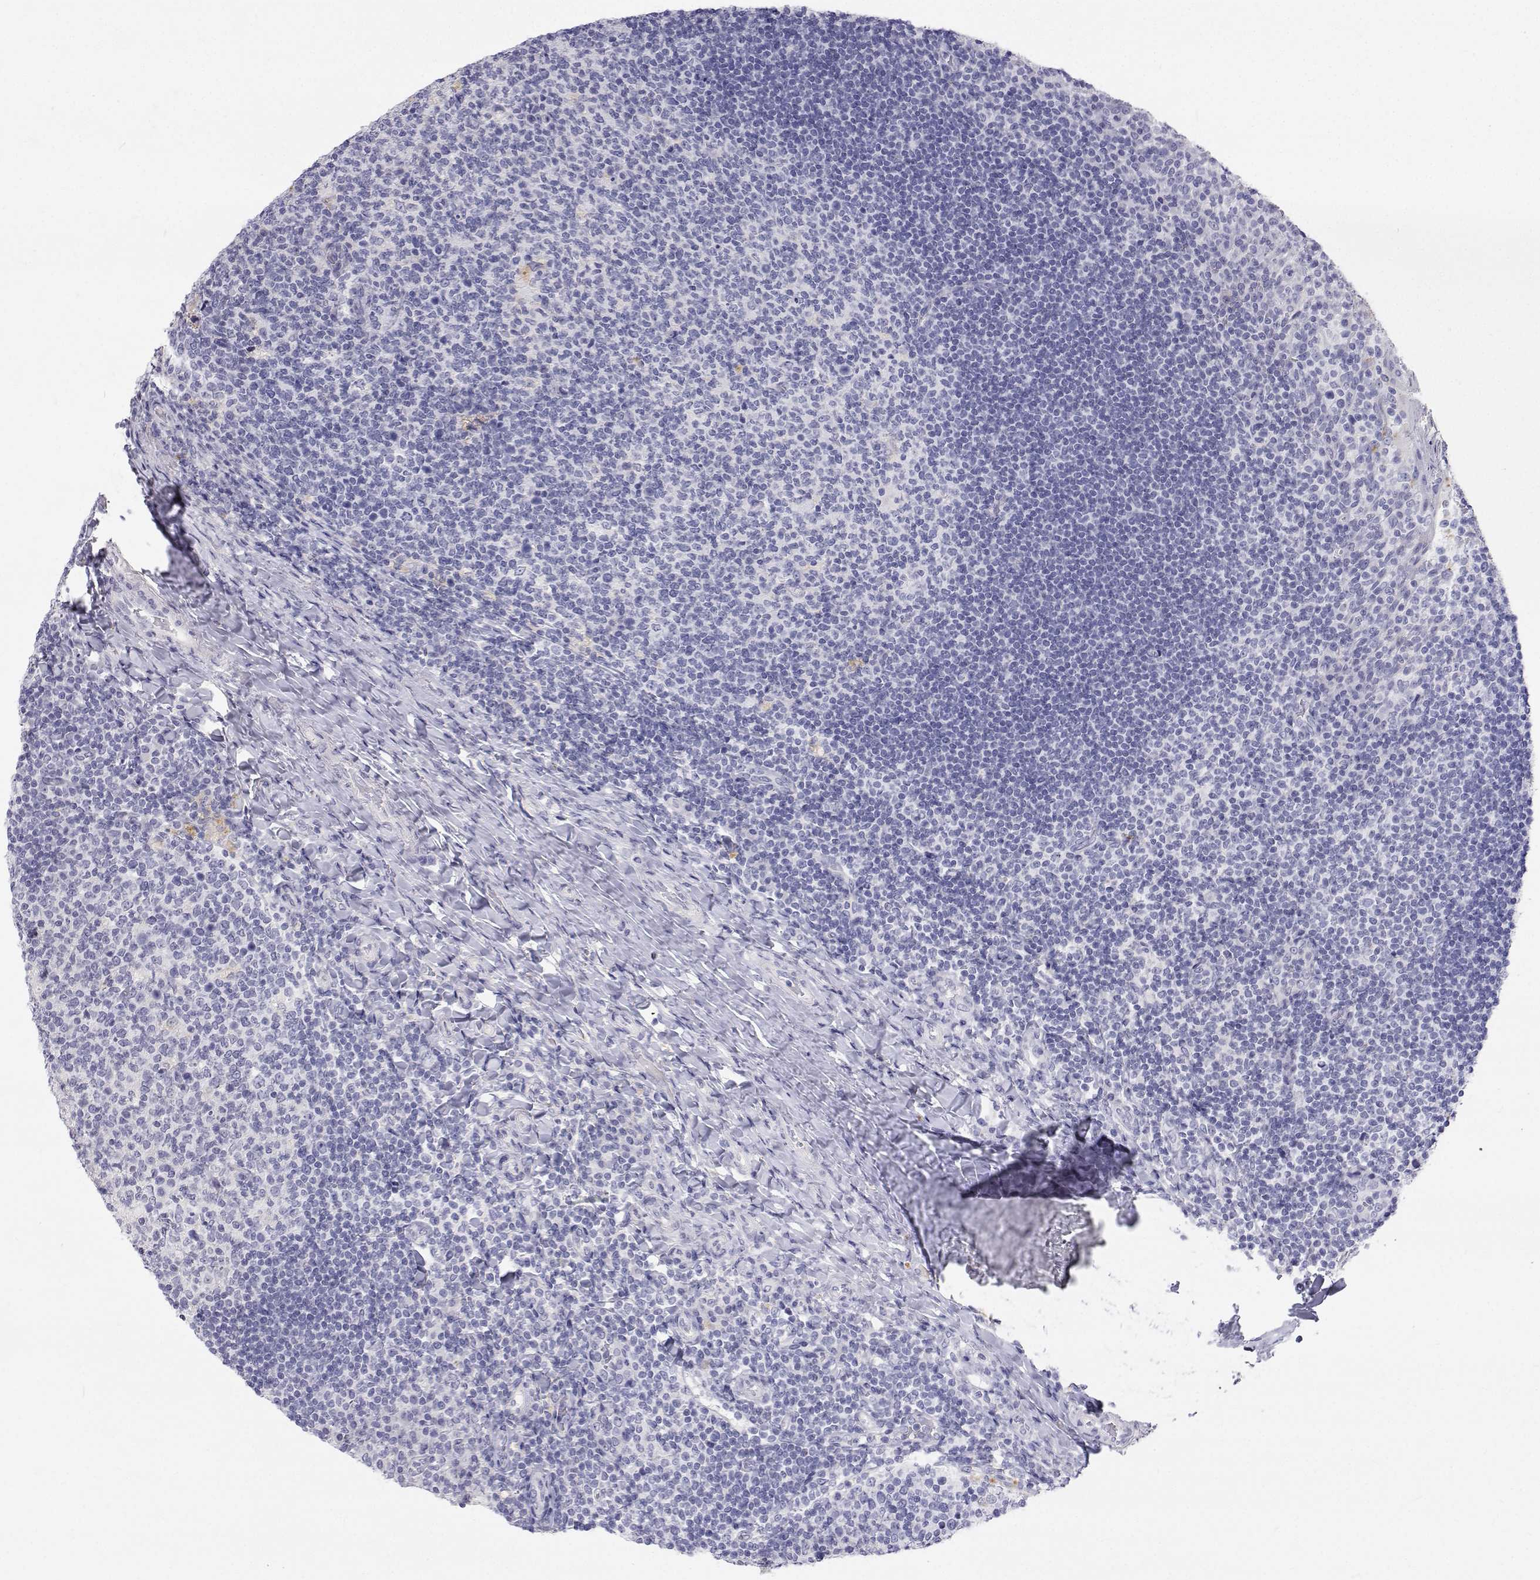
{"staining": {"intensity": "negative", "quantity": "none", "location": "none"}, "tissue": "tonsil", "cell_type": "Germinal center cells", "image_type": "normal", "snomed": [{"axis": "morphology", "description": "Normal tissue, NOS"}, {"axis": "topography", "description": "Tonsil"}], "caption": "The micrograph demonstrates no significant staining in germinal center cells of tonsil.", "gene": "NCR2", "patient": {"sex": "female", "age": 10}}